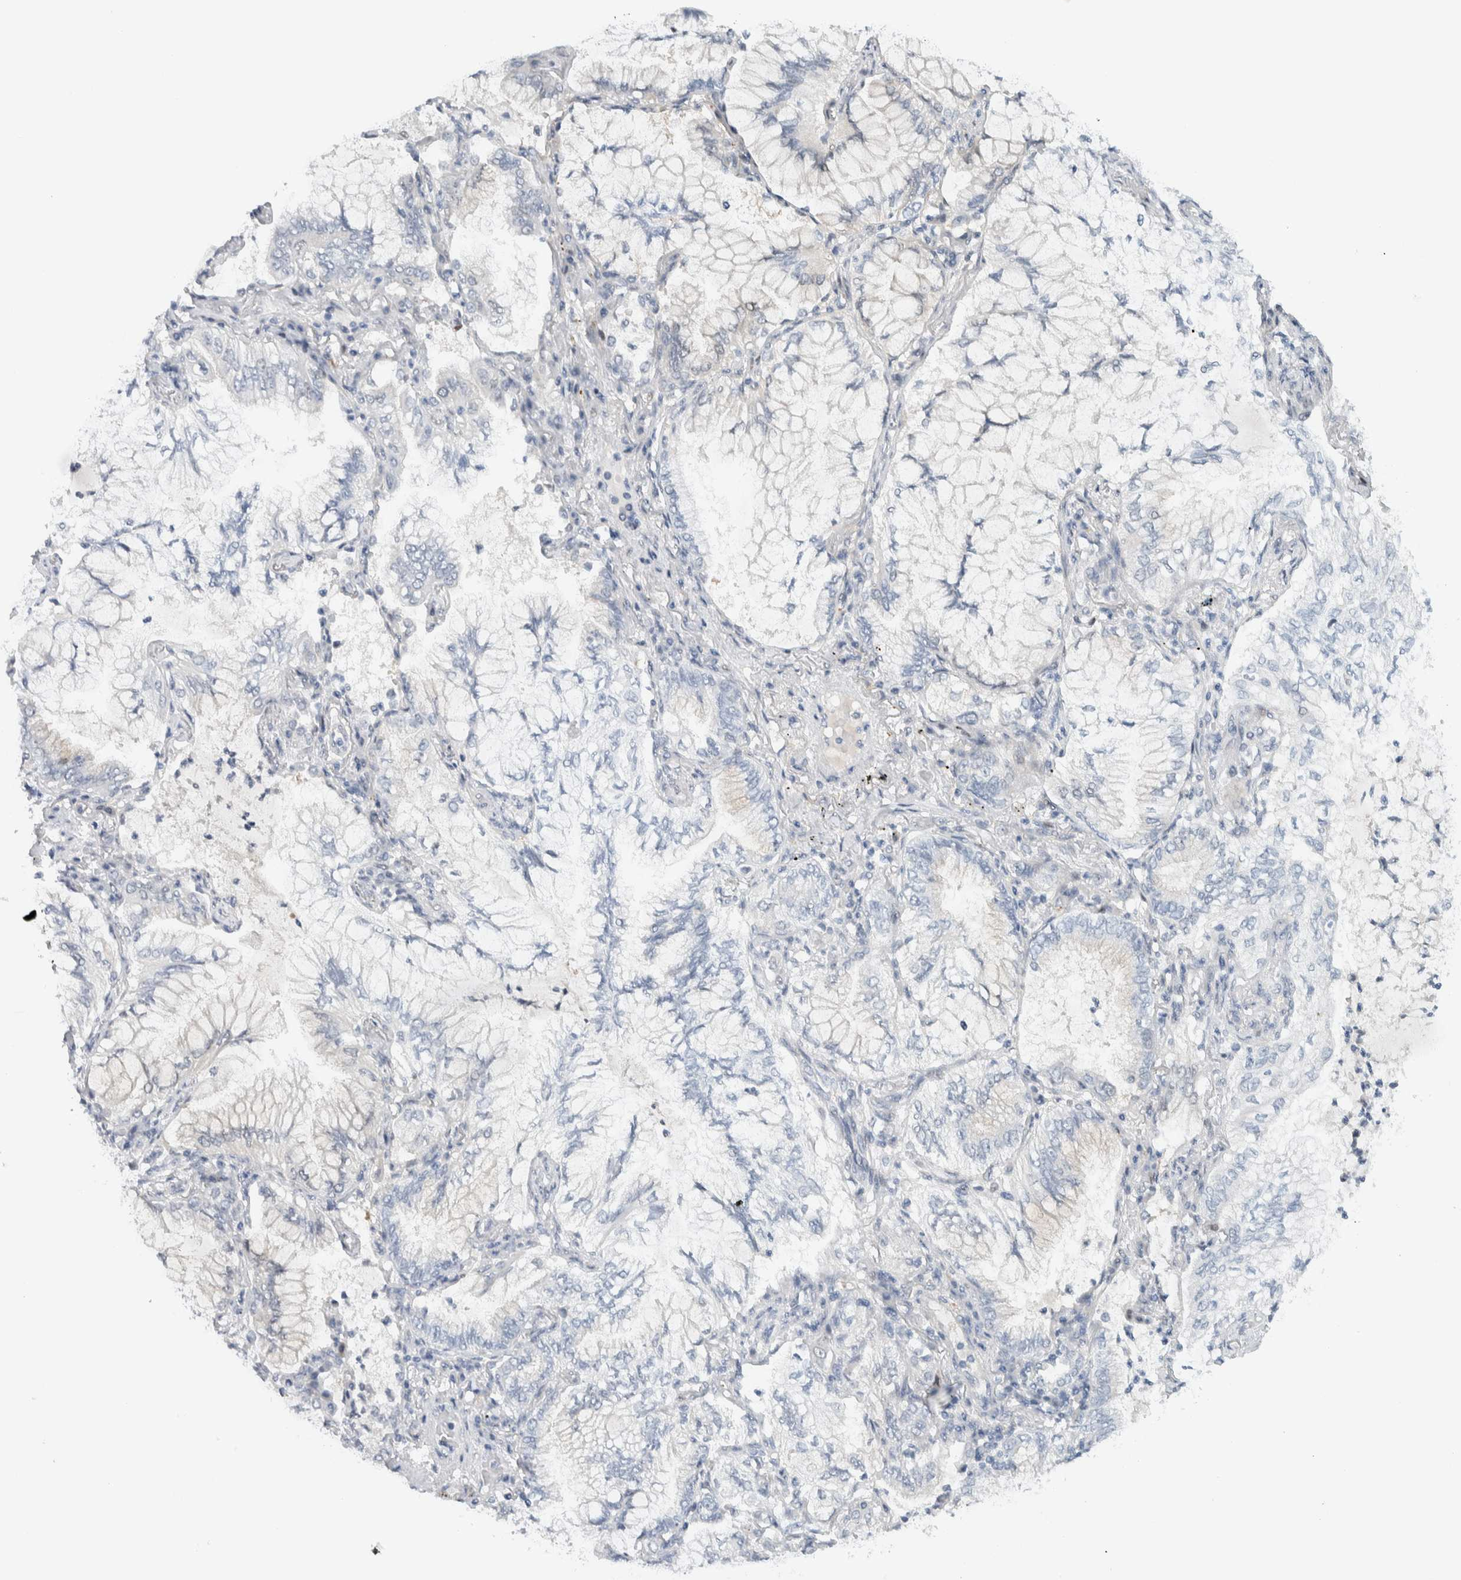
{"staining": {"intensity": "negative", "quantity": "none", "location": "none"}, "tissue": "lung cancer", "cell_type": "Tumor cells", "image_type": "cancer", "snomed": [{"axis": "morphology", "description": "Adenocarcinoma, NOS"}, {"axis": "topography", "description": "Lung"}], "caption": "Immunohistochemical staining of human lung adenocarcinoma displays no significant staining in tumor cells.", "gene": "NCR3LG1", "patient": {"sex": "female", "age": 70}}